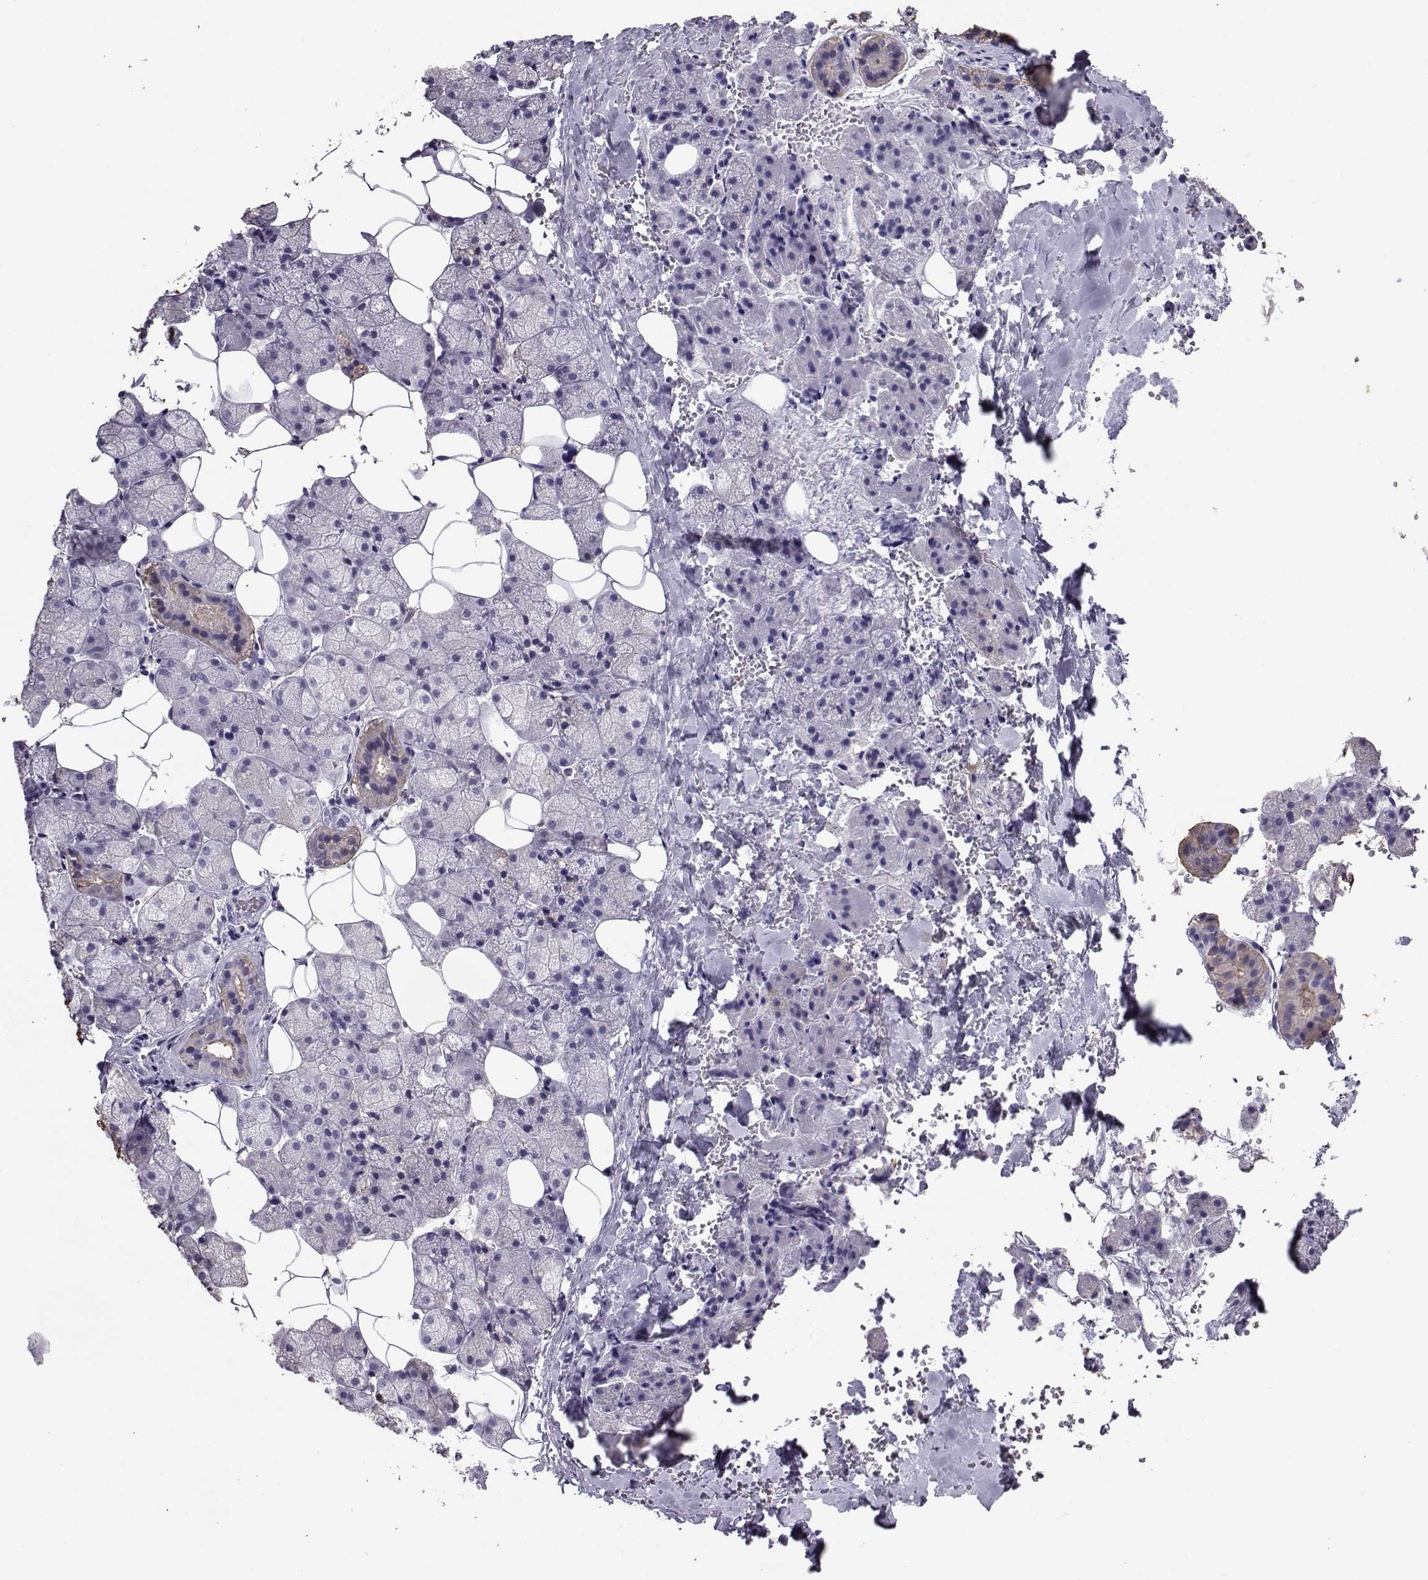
{"staining": {"intensity": "moderate", "quantity": "25%-75%", "location": "cytoplasmic/membranous"}, "tissue": "salivary gland", "cell_type": "Glandular cells", "image_type": "normal", "snomed": [{"axis": "morphology", "description": "Normal tissue, NOS"}, {"axis": "topography", "description": "Salivary gland"}], "caption": "A histopathology image of human salivary gland stained for a protein demonstrates moderate cytoplasmic/membranous brown staining in glandular cells. The staining was performed using DAB (3,3'-diaminobenzidine) to visualize the protein expression in brown, while the nuclei were stained in blue with hematoxylin (Magnification: 20x).", "gene": "CLUL1", "patient": {"sex": "male", "age": 38}}